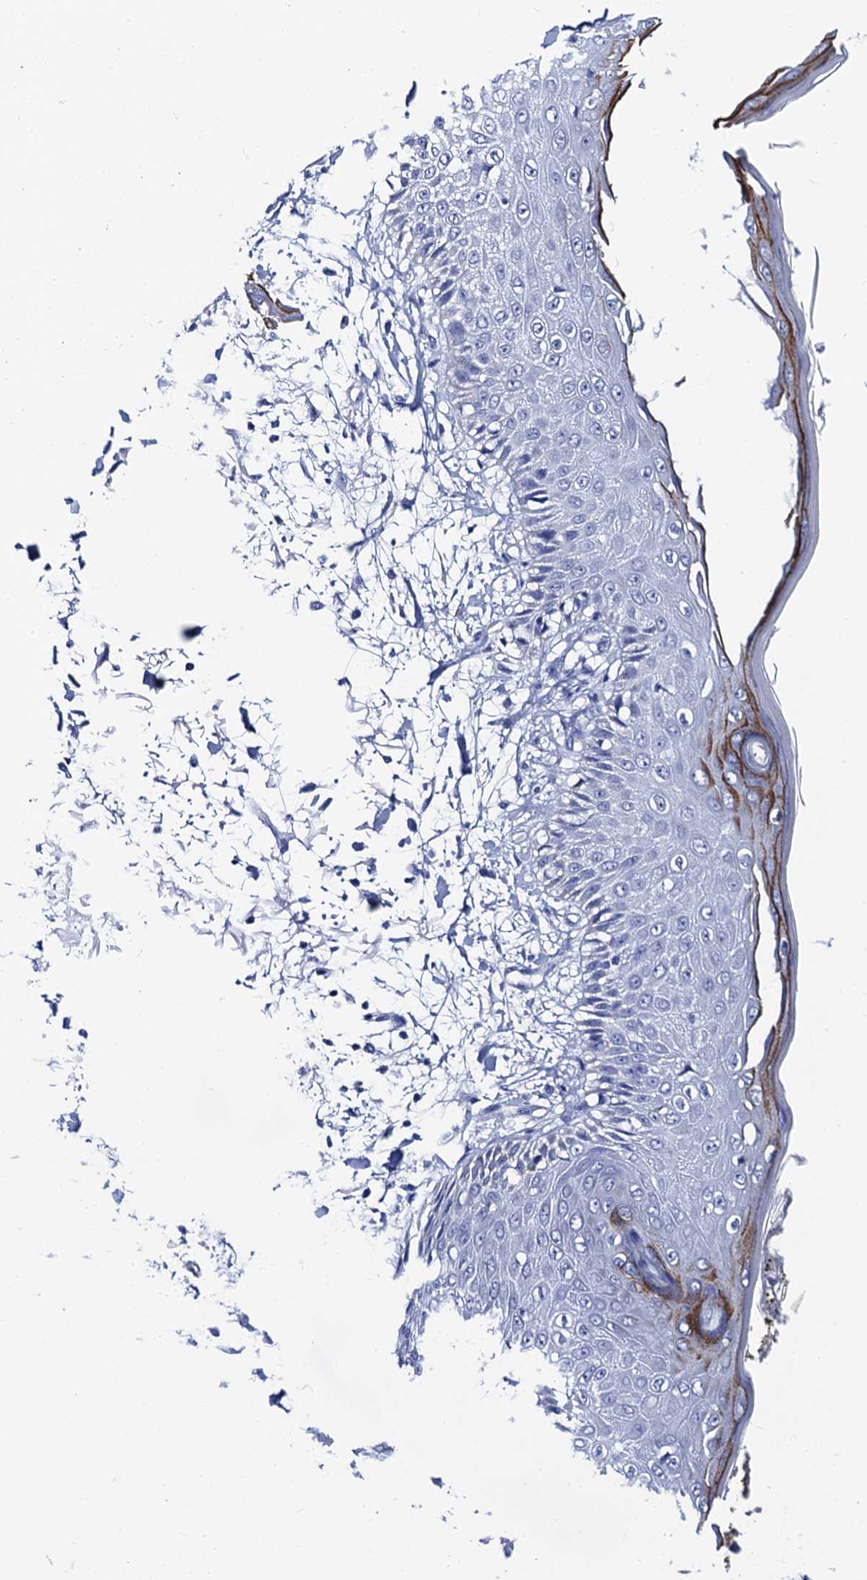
{"staining": {"intensity": "negative", "quantity": "none", "location": "none"}, "tissue": "skin", "cell_type": "Fibroblasts", "image_type": "normal", "snomed": [{"axis": "morphology", "description": "Normal tissue, NOS"}, {"axis": "morphology", "description": "Squamous cell carcinoma, NOS"}, {"axis": "topography", "description": "Skin"}, {"axis": "topography", "description": "Peripheral nerve tissue"}], "caption": "A high-resolution micrograph shows immunohistochemistry staining of unremarkable skin, which demonstrates no significant staining in fibroblasts.", "gene": "ACADSB", "patient": {"sex": "male", "age": 83}}